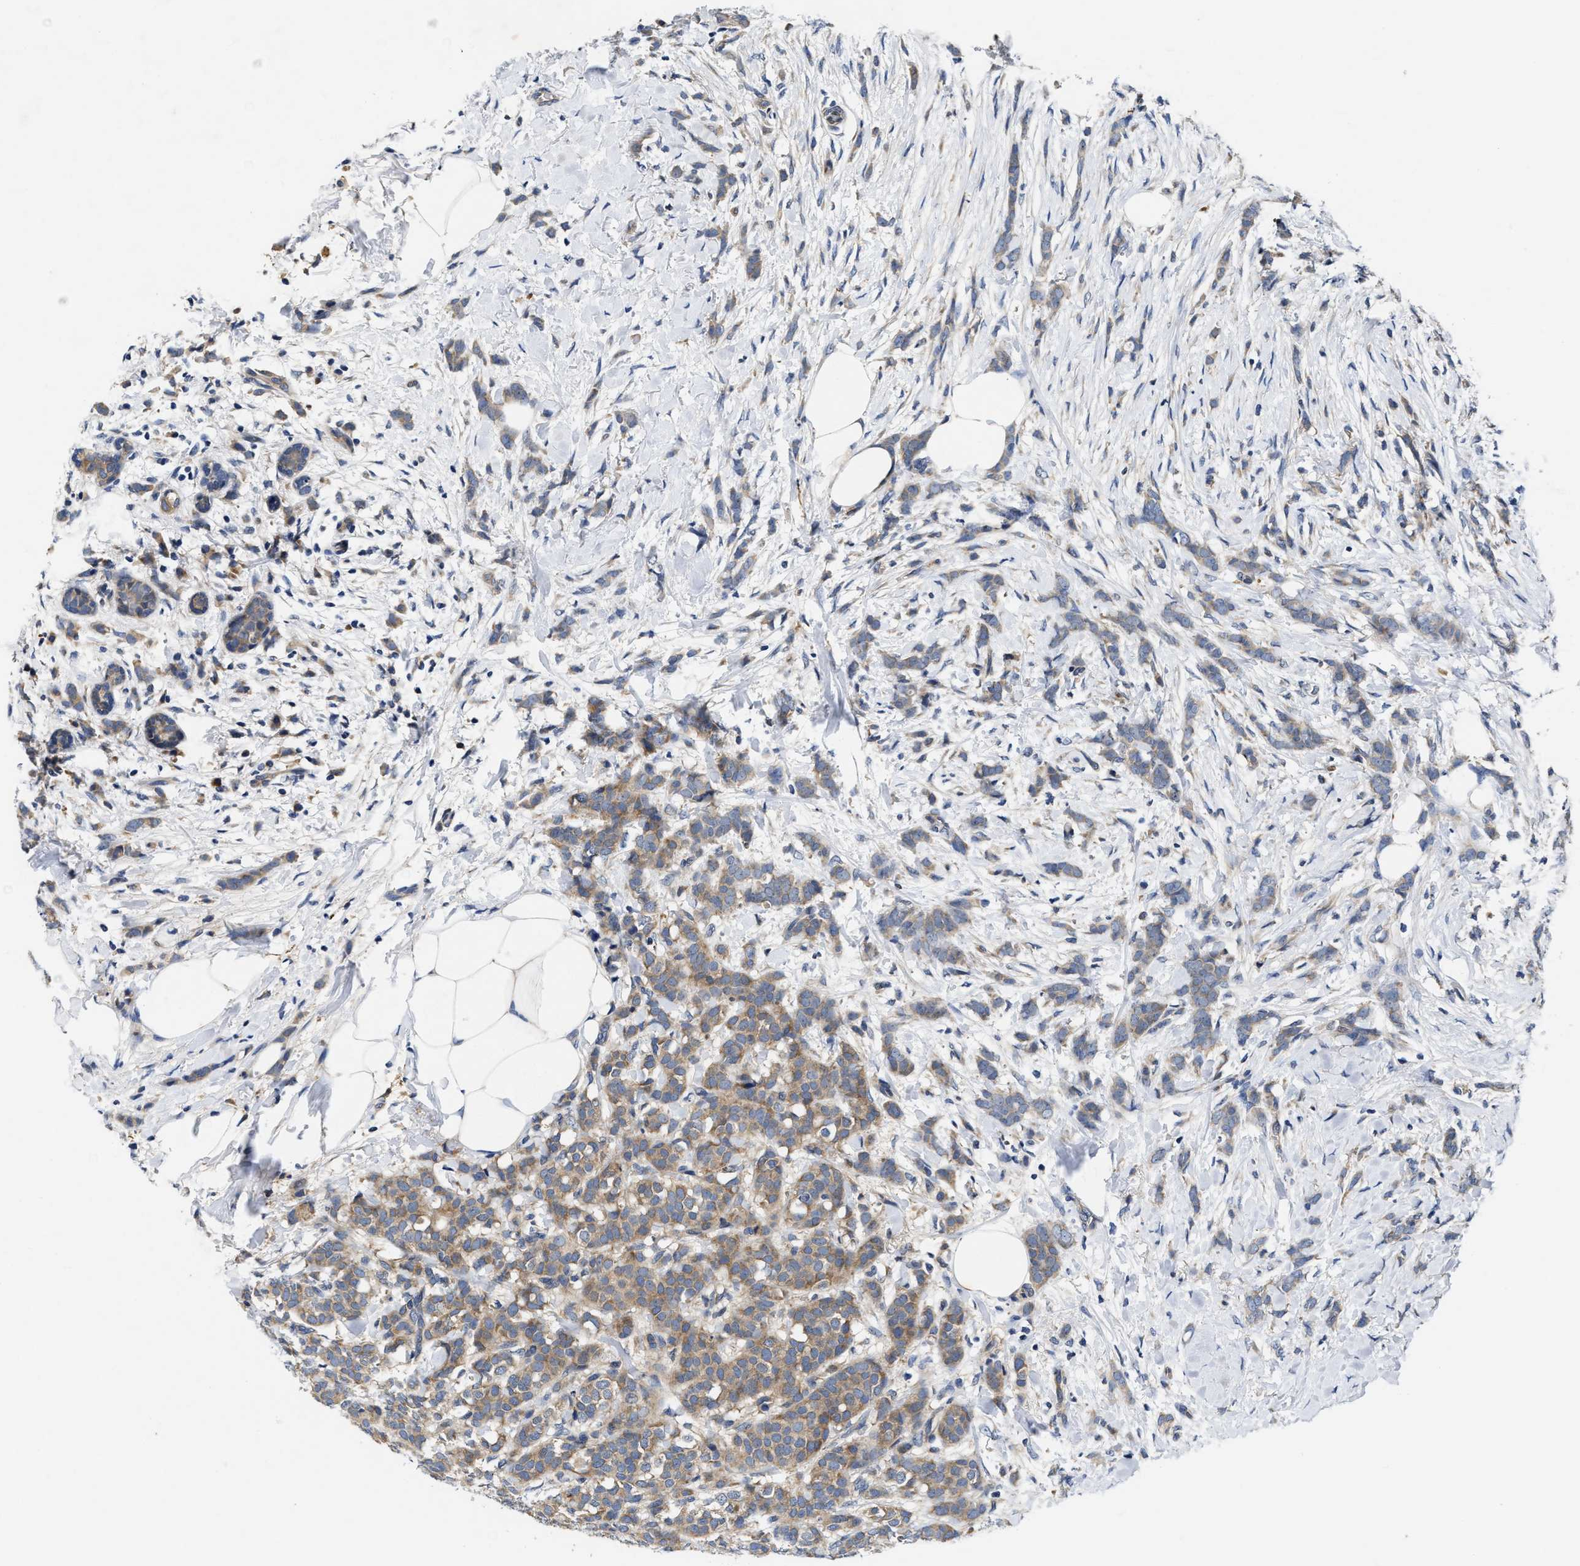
{"staining": {"intensity": "moderate", "quantity": ">75%", "location": "cytoplasmic/membranous"}, "tissue": "breast cancer", "cell_type": "Tumor cells", "image_type": "cancer", "snomed": [{"axis": "morphology", "description": "Lobular carcinoma, in situ"}, {"axis": "morphology", "description": "Lobular carcinoma"}, {"axis": "topography", "description": "Breast"}], "caption": "Breast lobular carcinoma was stained to show a protein in brown. There is medium levels of moderate cytoplasmic/membranous positivity in approximately >75% of tumor cells.", "gene": "EFNA4", "patient": {"sex": "female", "age": 41}}